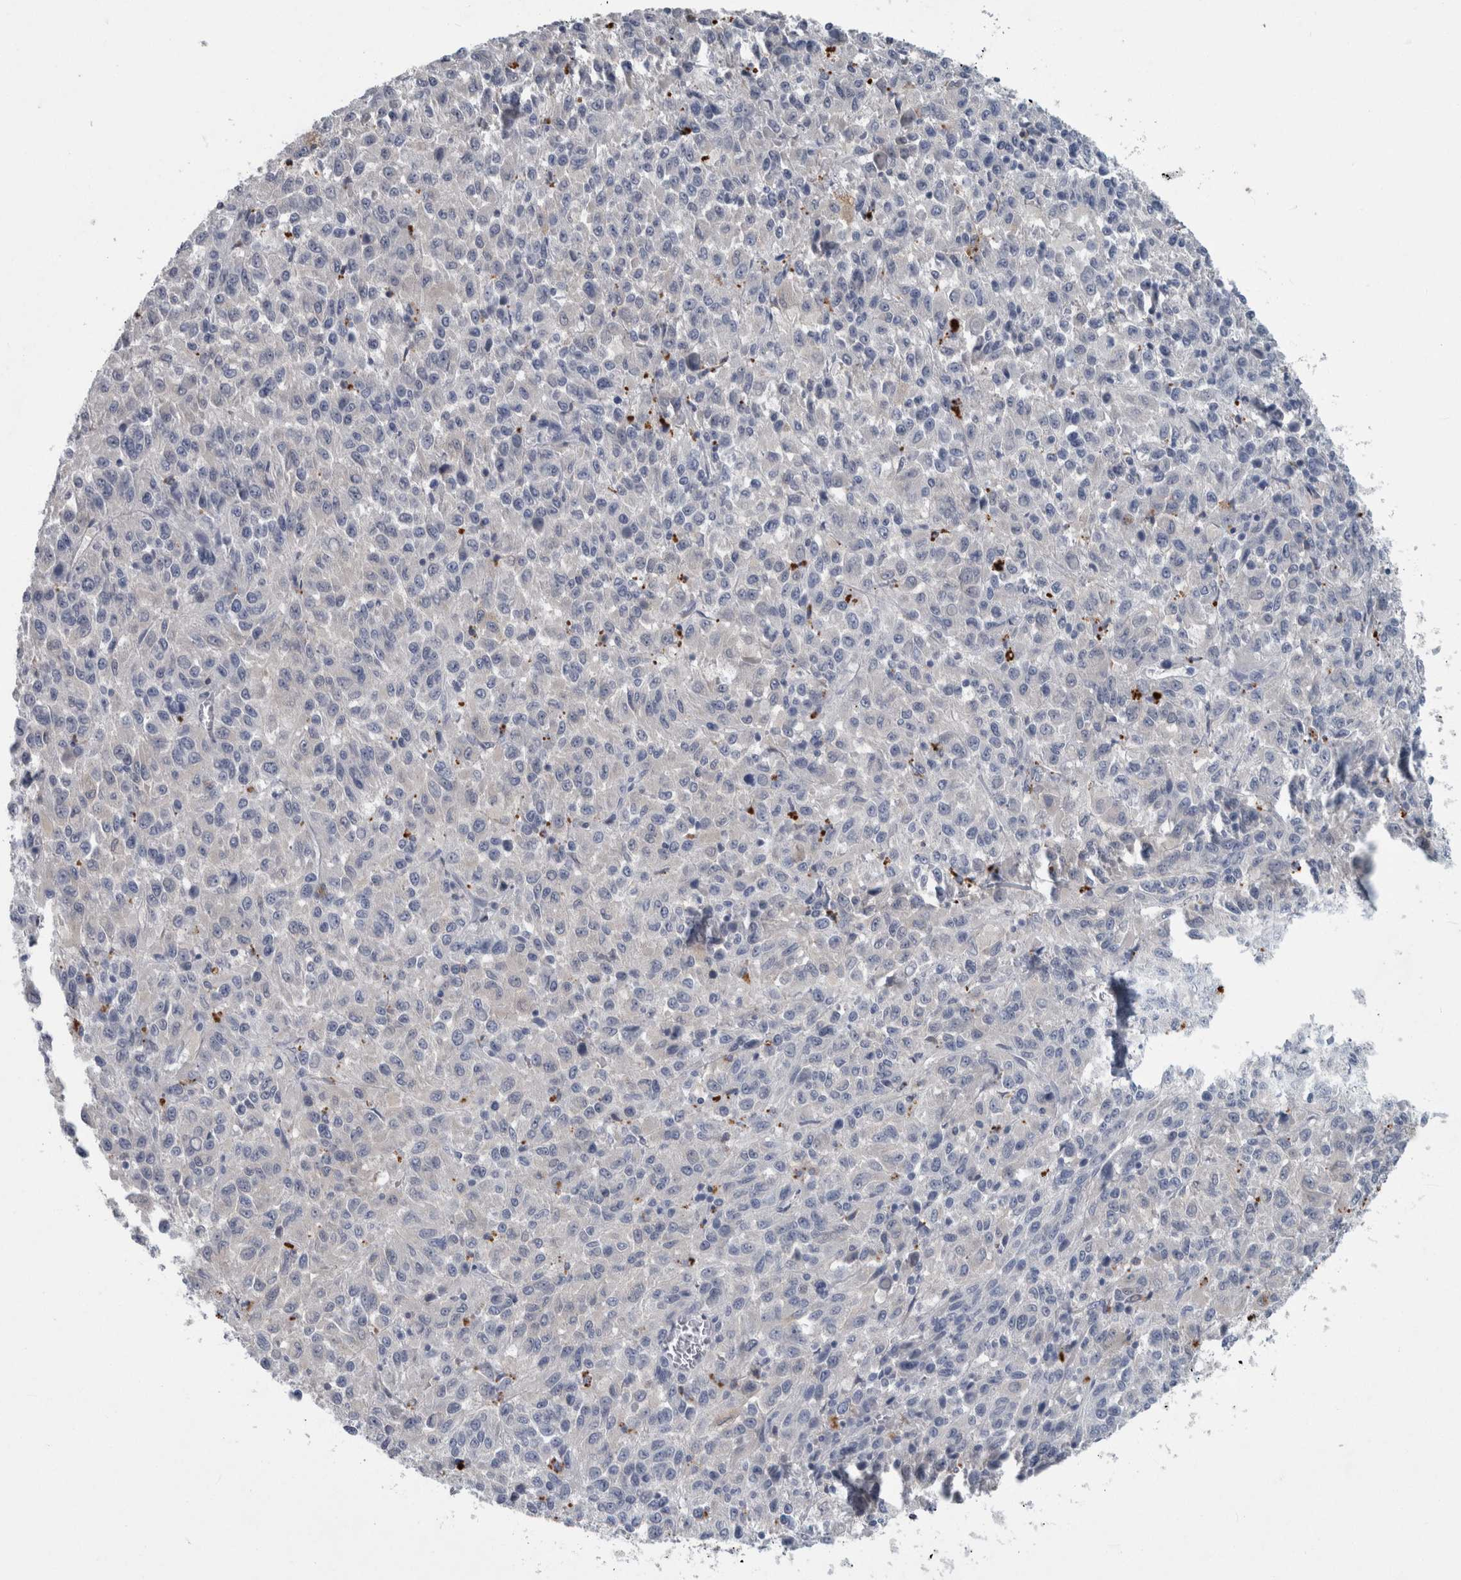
{"staining": {"intensity": "negative", "quantity": "none", "location": "none"}, "tissue": "melanoma", "cell_type": "Tumor cells", "image_type": "cancer", "snomed": [{"axis": "morphology", "description": "Malignant melanoma, Metastatic site"}, {"axis": "topography", "description": "Lung"}], "caption": "High magnification brightfield microscopy of melanoma stained with DAB (brown) and counterstained with hematoxylin (blue): tumor cells show no significant staining.", "gene": "FAM83H", "patient": {"sex": "male", "age": 64}}